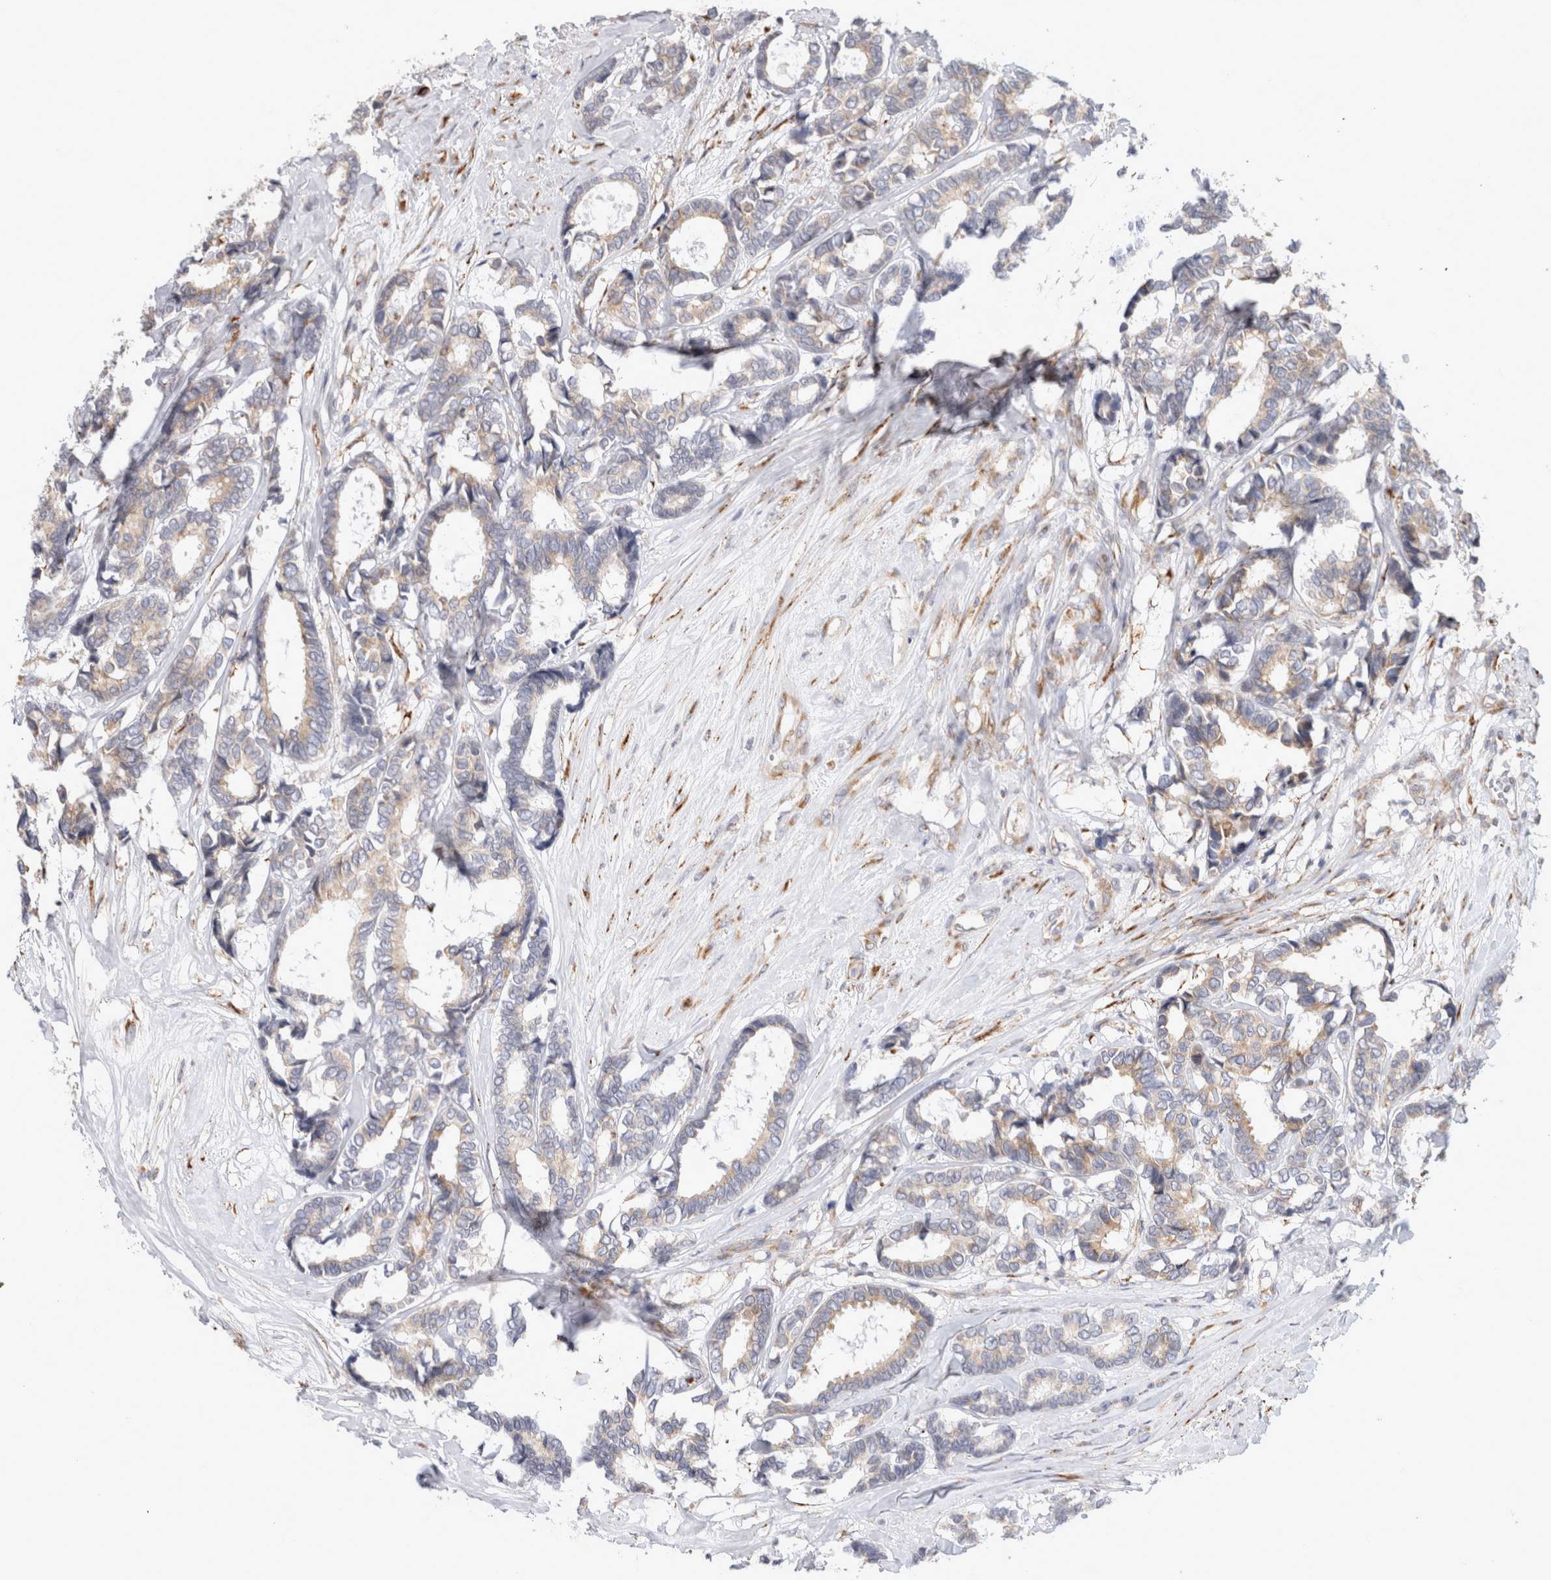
{"staining": {"intensity": "weak", "quantity": "25%-75%", "location": "cytoplasmic/membranous"}, "tissue": "breast cancer", "cell_type": "Tumor cells", "image_type": "cancer", "snomed": [{"axis": "morphology", "description": "Duct carcinoma"}, {"axis": "topography", "description": "Breast"}], "caption": "A brown stain labels weak cytoplasmic/membranous expression of a protein in human breast cancer tumor cells. The staining was performed using DAB, with brown indicating positive protein expression. Nuclei are stained blue with hematoxylin.", "gene": "RPN2", "patient": {"sex": "female", "age": 87}}